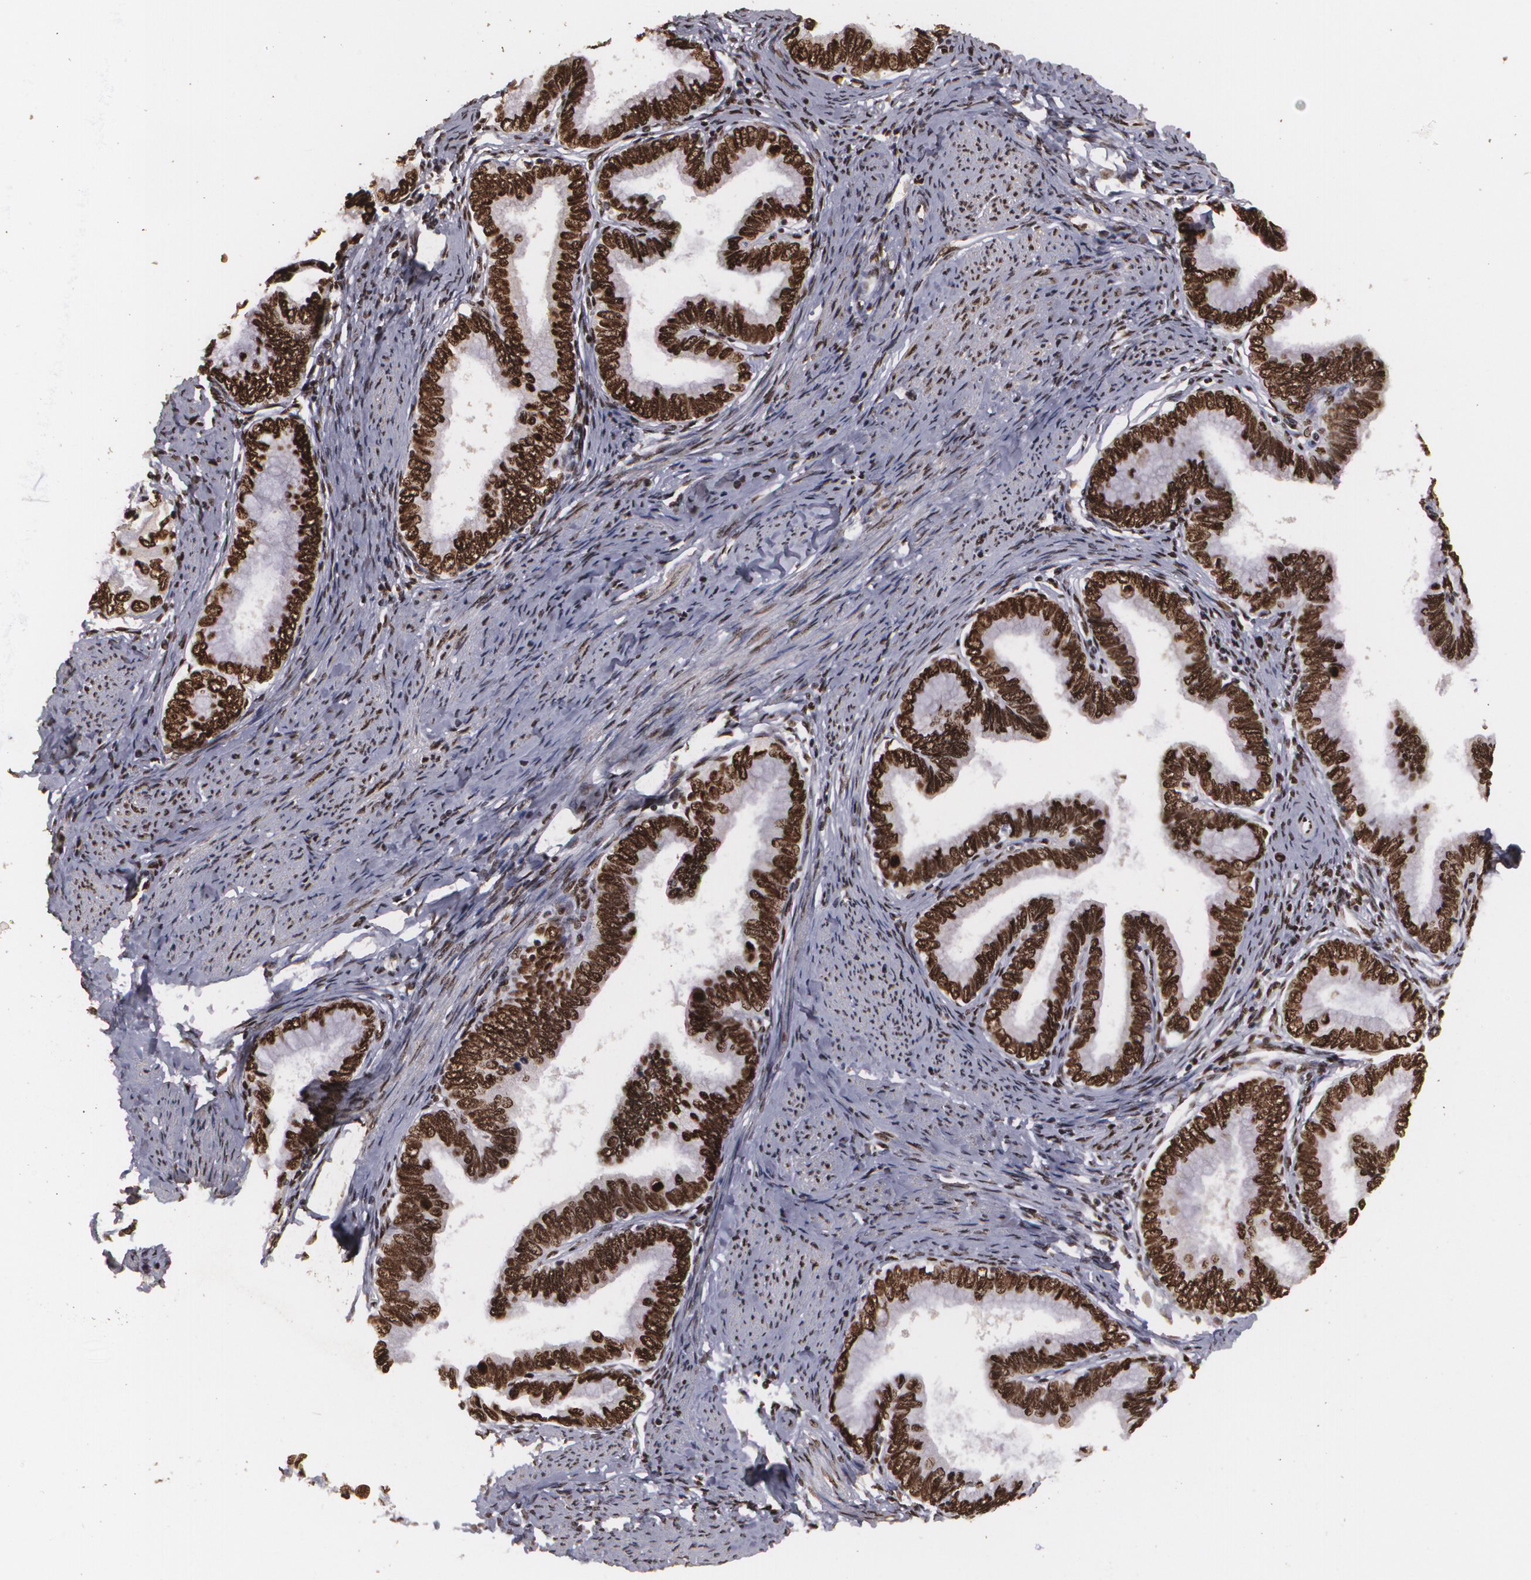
{"staining": {"intensity": "strong", "quantity": ">75%", "location": "nuclear"}, "tissue": "cervical cancer", "cell_type": "Tumor cells", "image_type": "cancer", "snomed": [{"axis": "morphology", "description": "Adenocarcinoma, NOS"}, {"axis": "topography", "description": "Cervix"}], "caption": "Immunohistochemical staining of cervical cancer reveals high levels of strong nuclear positivity in approximately >75% of tumor cells. Nuclei are stained in blue.", "gene": "RCOR1", "patient": {"sex": "female", "age": 49}}